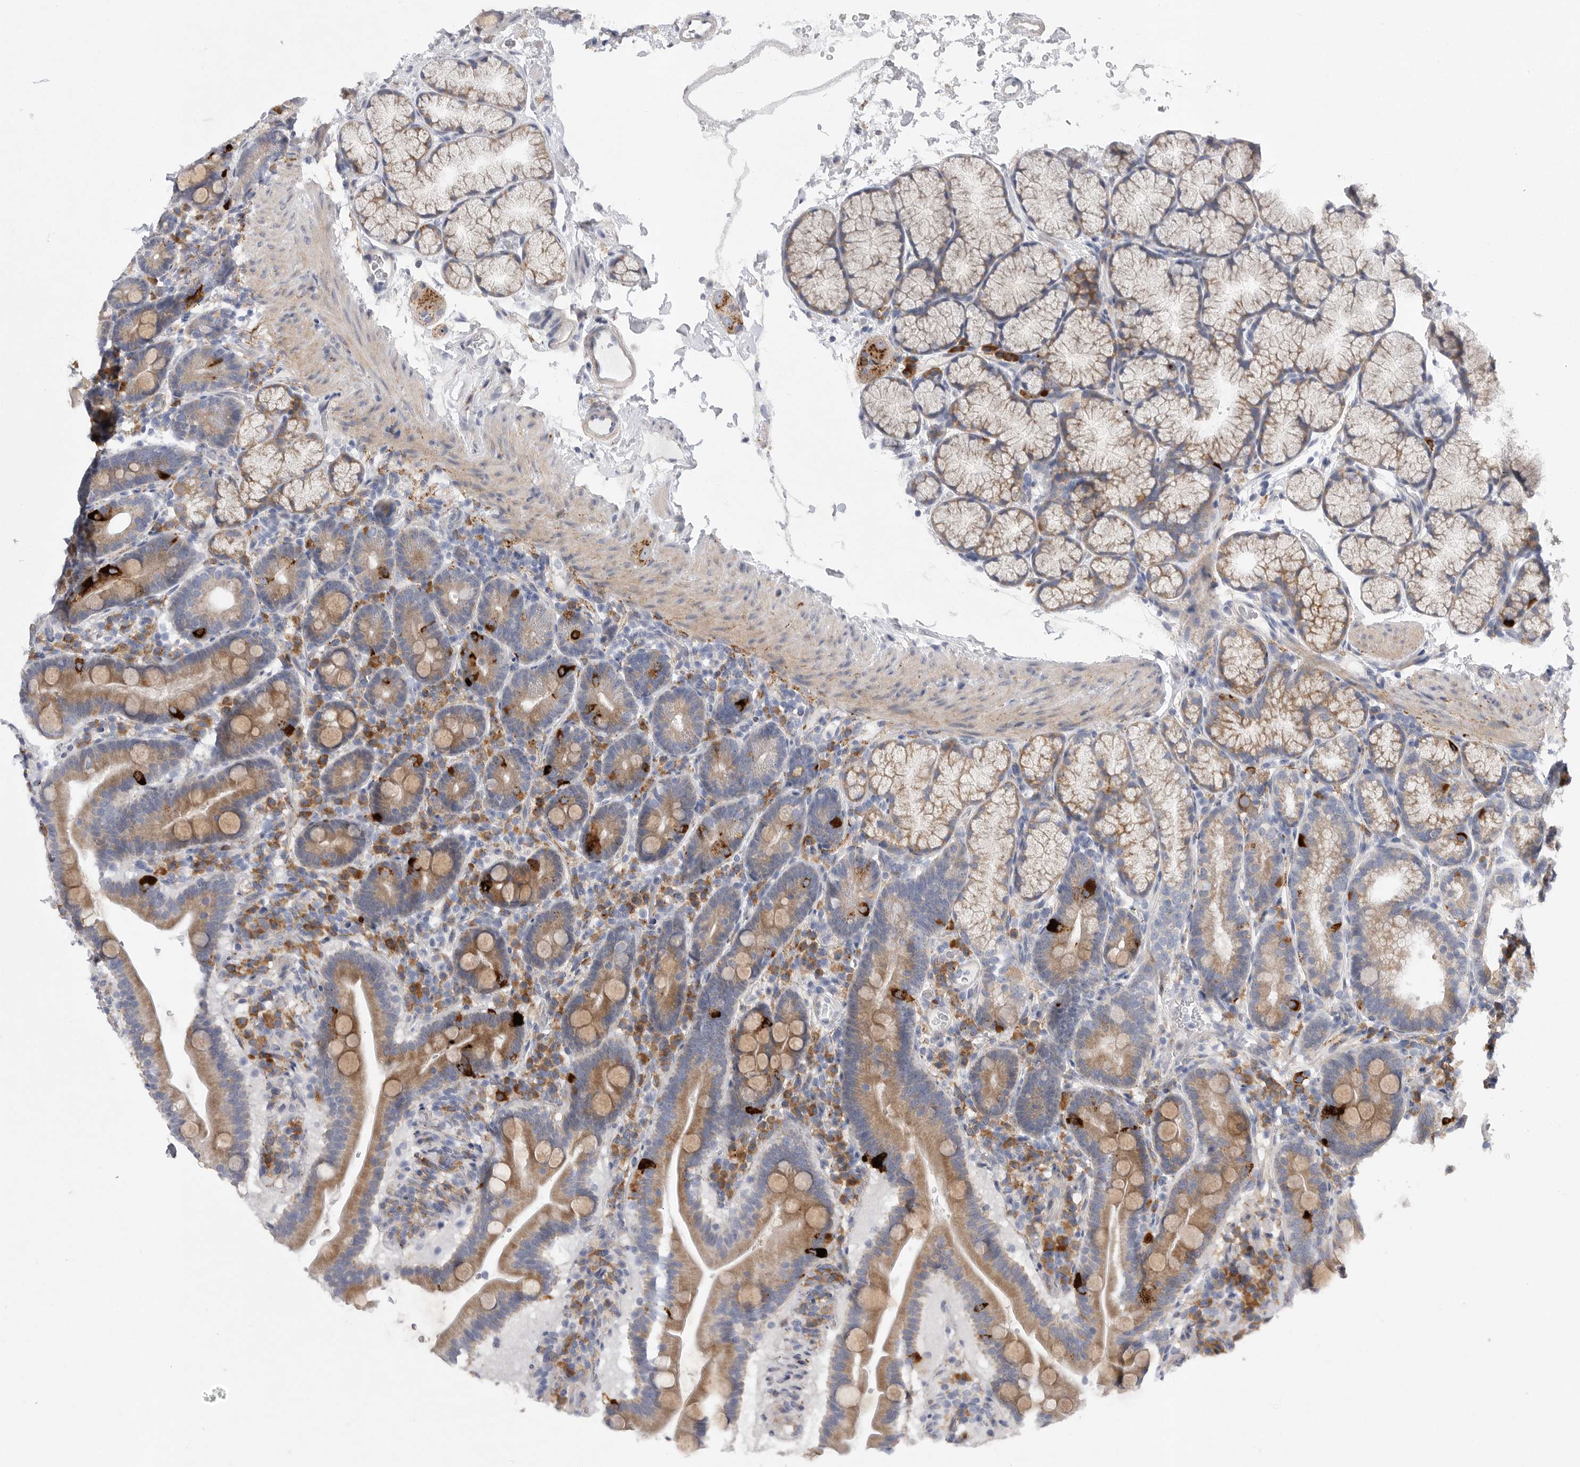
{"staining": {"intensity": "moderate", "quantity": ">75%", "location": "cytoplasmic/membranous"}, "tissue": "duodenum", "cell_type": "Glandular cells", "image_type": "normal", "snomed": [{"axis": "morphology", "description": "Normal tissue, NOS"}, {"axis": "topography", "description": "Duodenum"}], "caption": "Moderate cytoplasmic/membranous expression for a protein is appreciated in about >75% of glandular cells of normal duodenum using immunohistochemistry (IHC).", "gene": "EDEM3", "patient": {"sex": "male", "age": 54}}